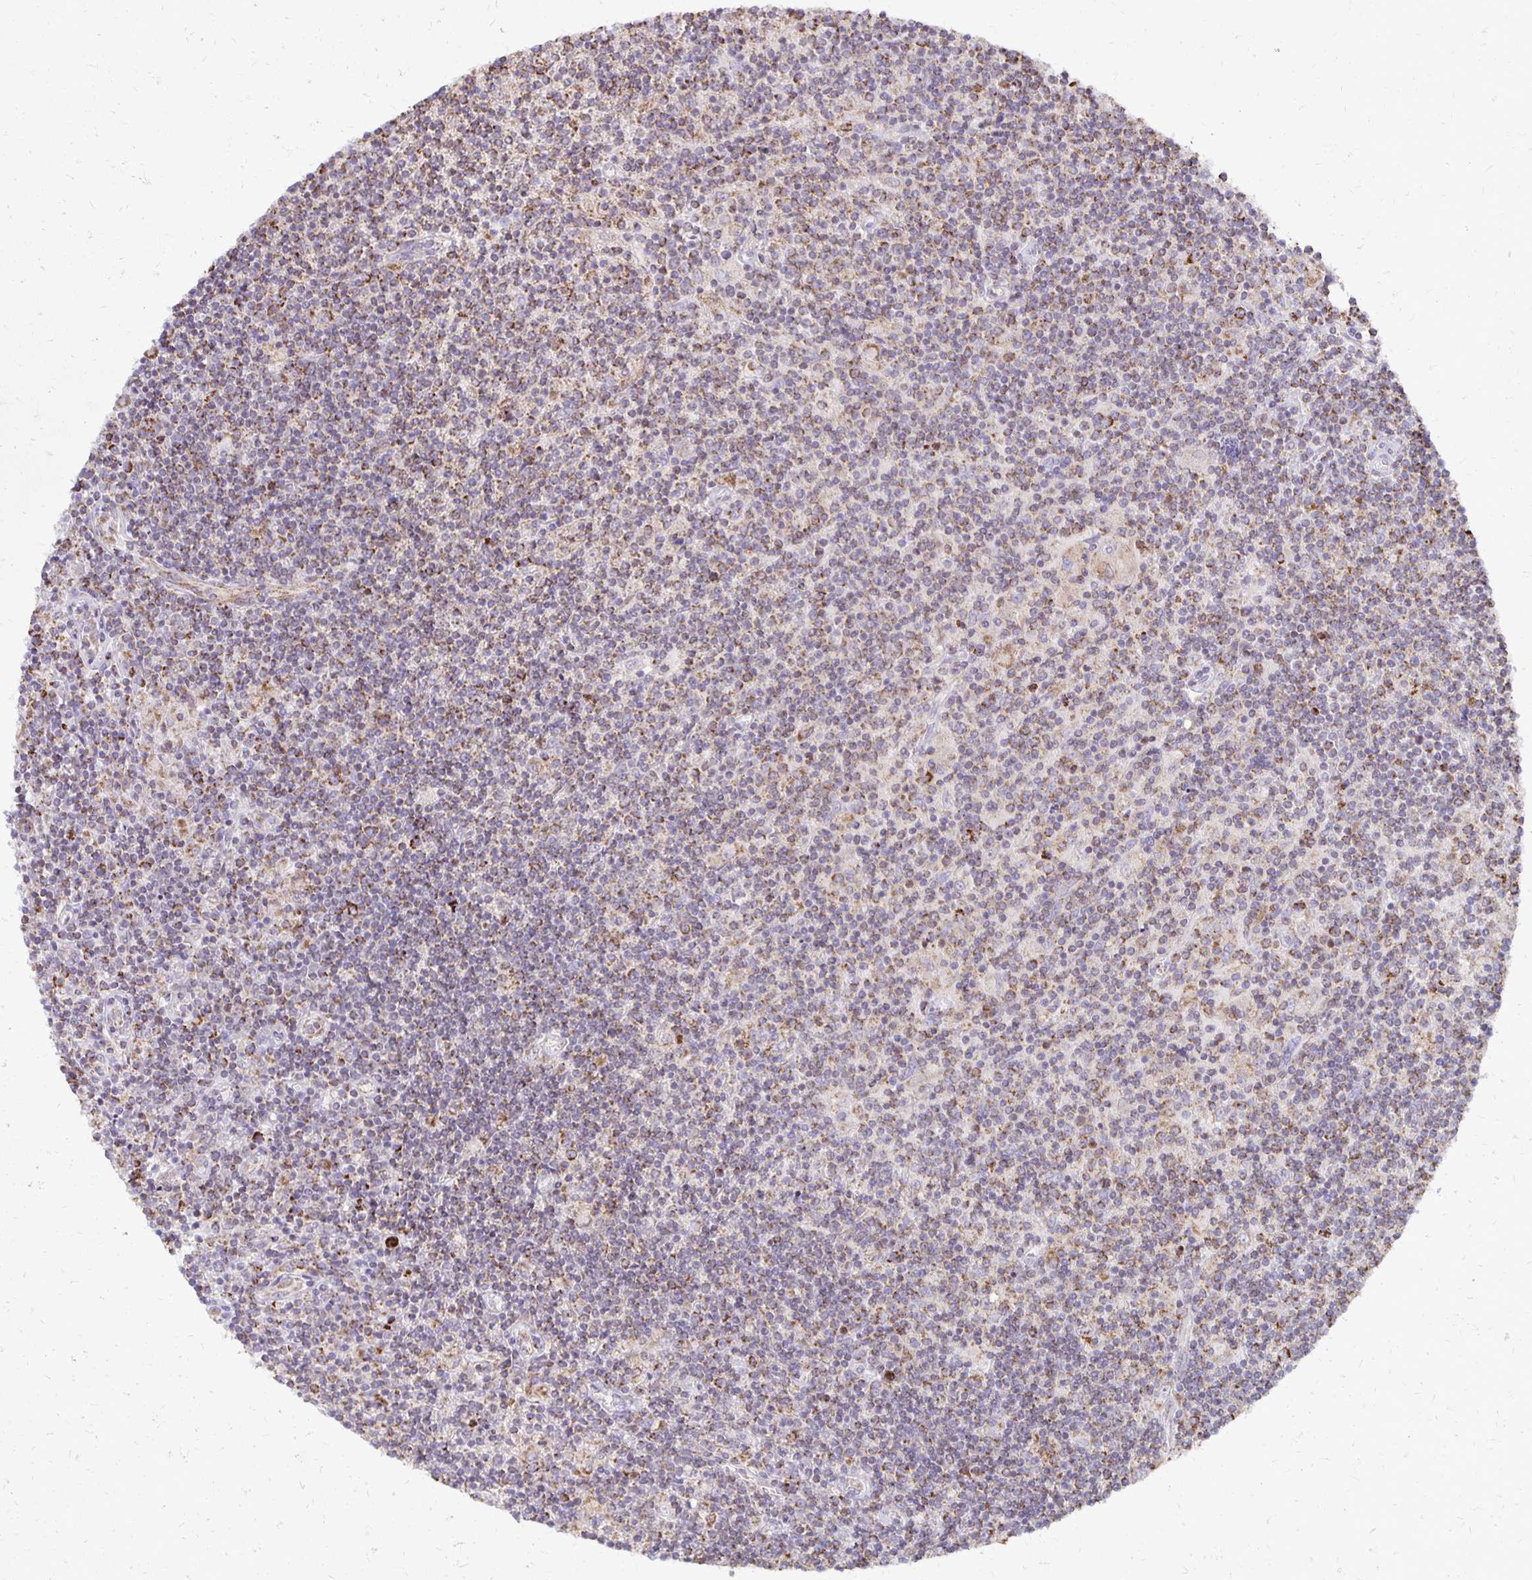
{"staining": {"intensity": "strong", "quantity": ">75%", "location": "cytoplasmic/membranous"}, "tissue": "lymphoma", "cell_type": "Tumor cells", "image_type": "cancer", "snomed": [{"axis": "morphology", "description": "Hodgkin's disease, NOS"}, {"axis": "topography", "description": "Lymph node"}], "caption": "This micrograph demonstrates IHC staining of lymphoma, with high strong cytoplasmic/membranous positivity in approximately >75% of tumor cells.", "gene": "IER3", "patient": {"sex": "male", "age": 40}}